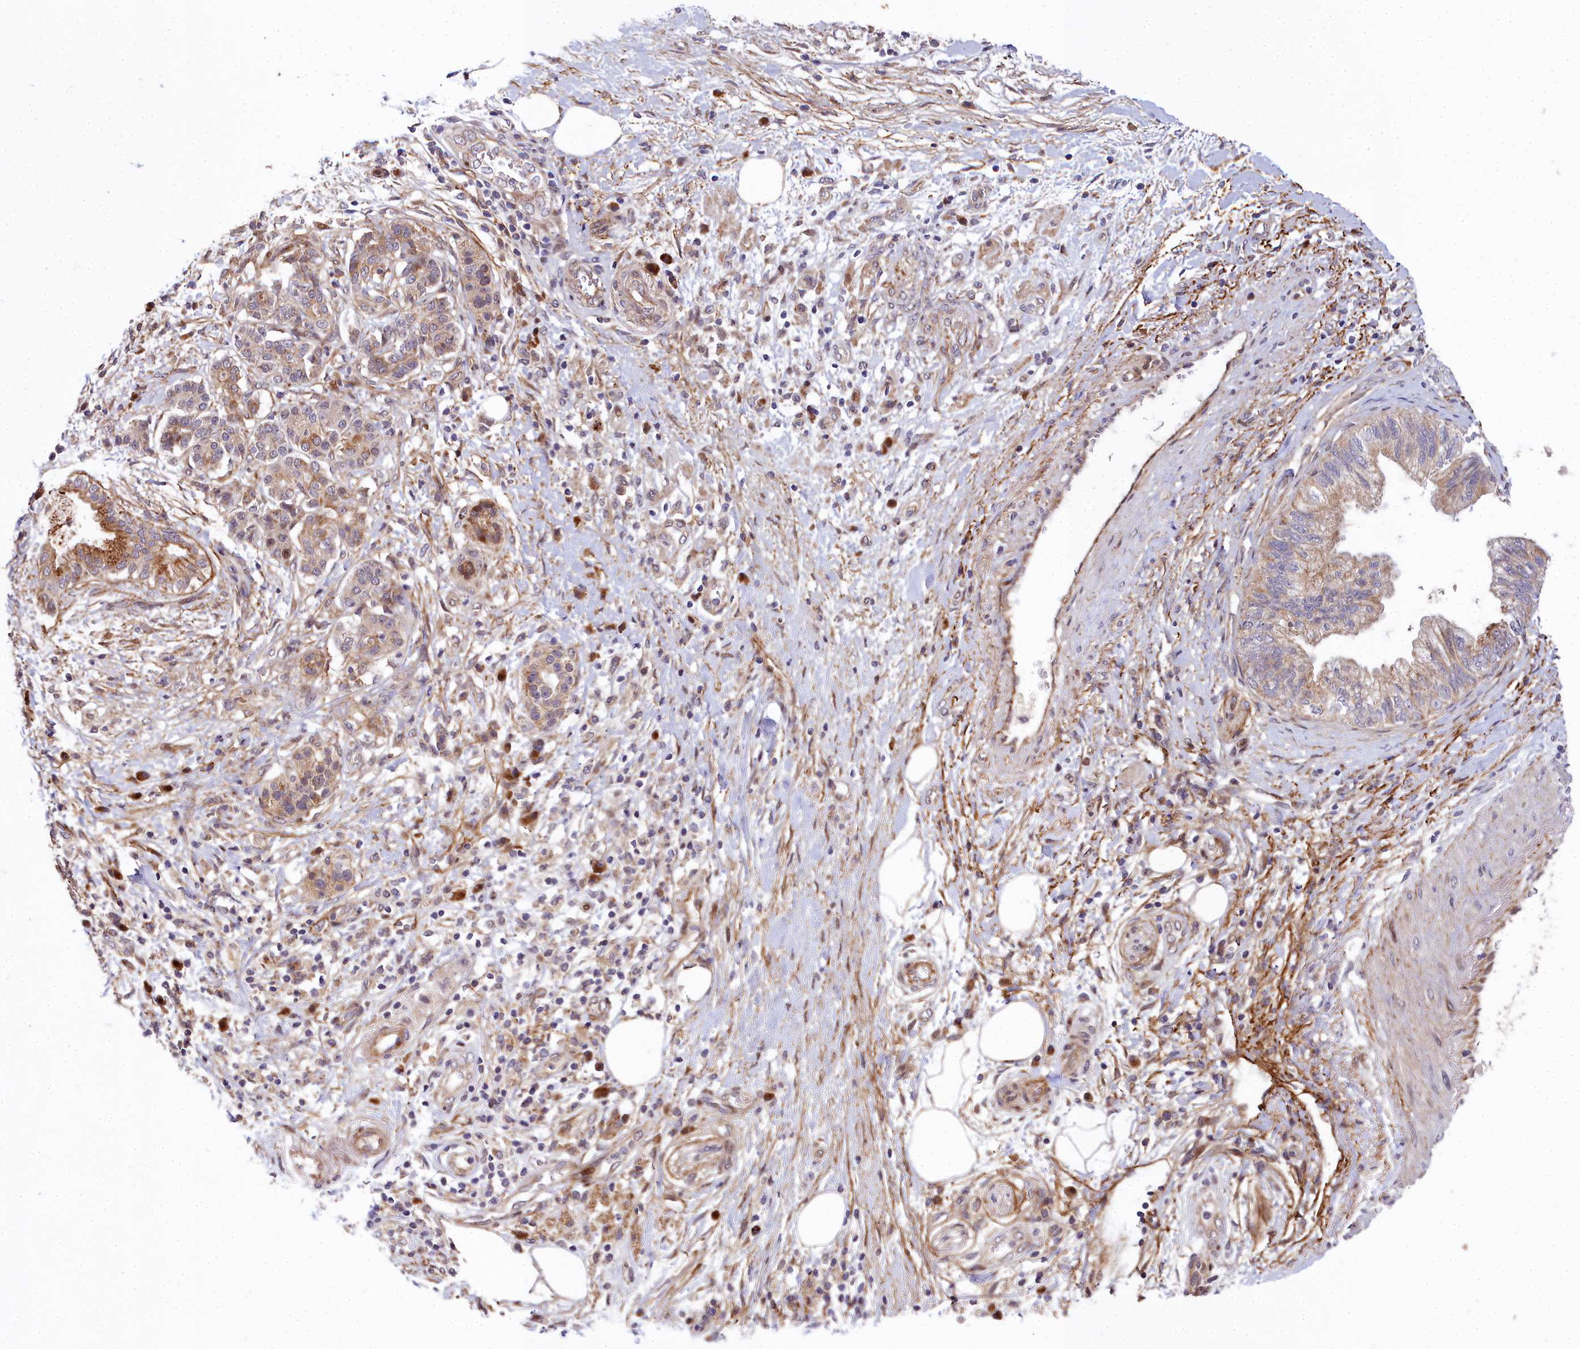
{"staining": {"intensity": "moderate", "quantity": "25%-75%", "location": "cytoplasmic/membranous"}, "tissue": "pancreatic cancer", "cell_type": "Tumor cells", "image_type": "cancer", "snomed": [{"axis": "morphology", "description": "Adenocarcinoma, NOS"}, {"axis": "topography", "description": "Pancreas"}], "caption": "Immunohistochemical staining of human adenocarcinoma (pancreatic) exhibits medium levels of moderate cytoplasmic/membranous staining in approximately 25%-75% of tumor cells.", "gene": "MRPS11", "patient": {"sex": "female", "age": 73}}